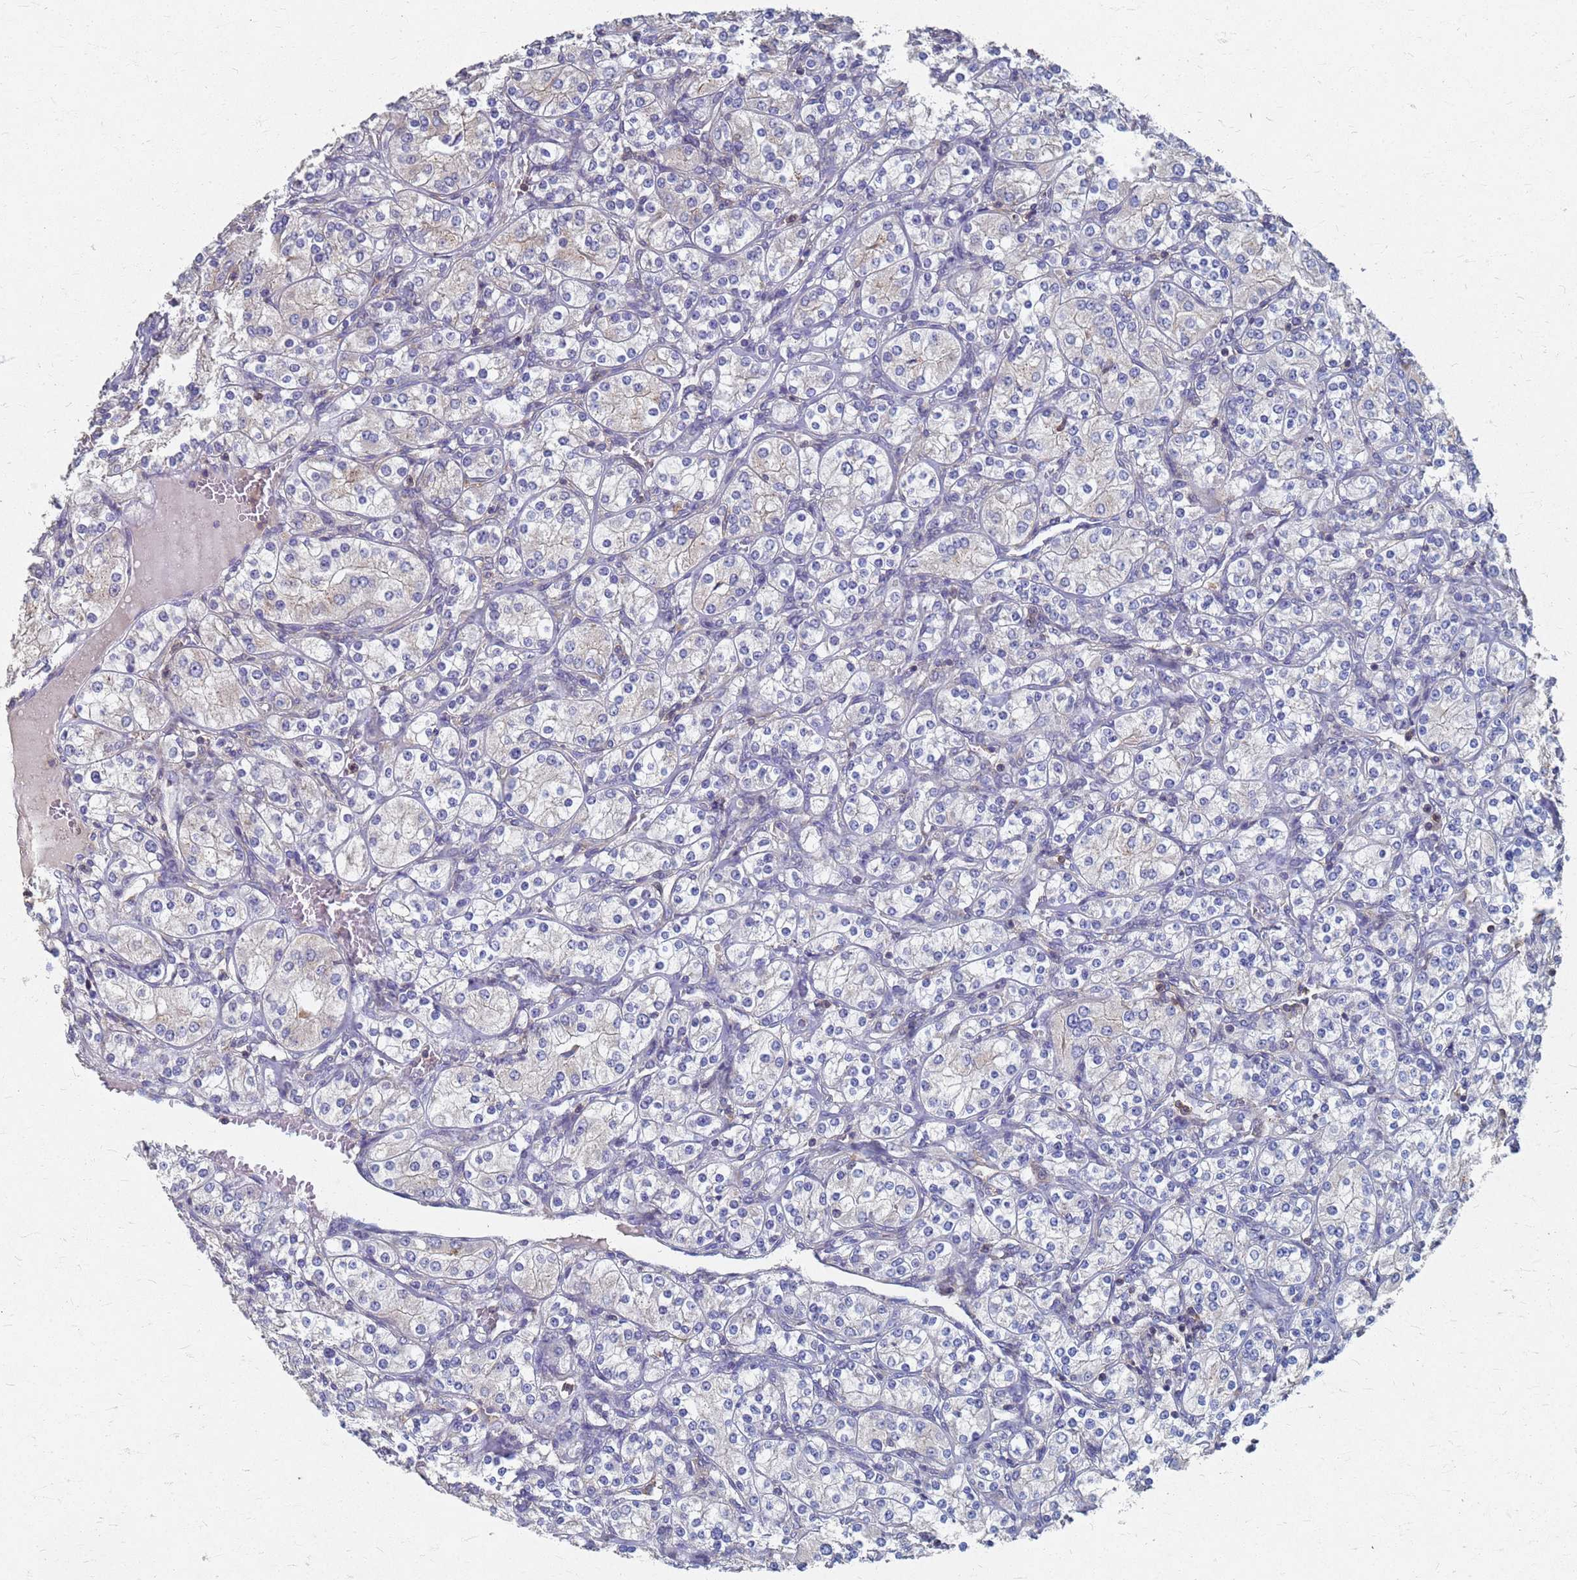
{"staining": {"intensity": "negative", "quantity": "none", "location": "none"}, "tissue": "renal cancer", "cell_type": "Tumor cells", "image_type": "cancer", "snomed": [{"axis": "morphology", "description": "Adenocarcinoma, NOS"}, {"axis": "topography", "description": "Kidney"}], "caption": "High power microscopy image of an IHC micrograph of renal cancer (adenocarcinoma), revealing no significant expression in tumor cells.", "gene": "KRCC1", "patient": {"sex": "male", "age": 77}}